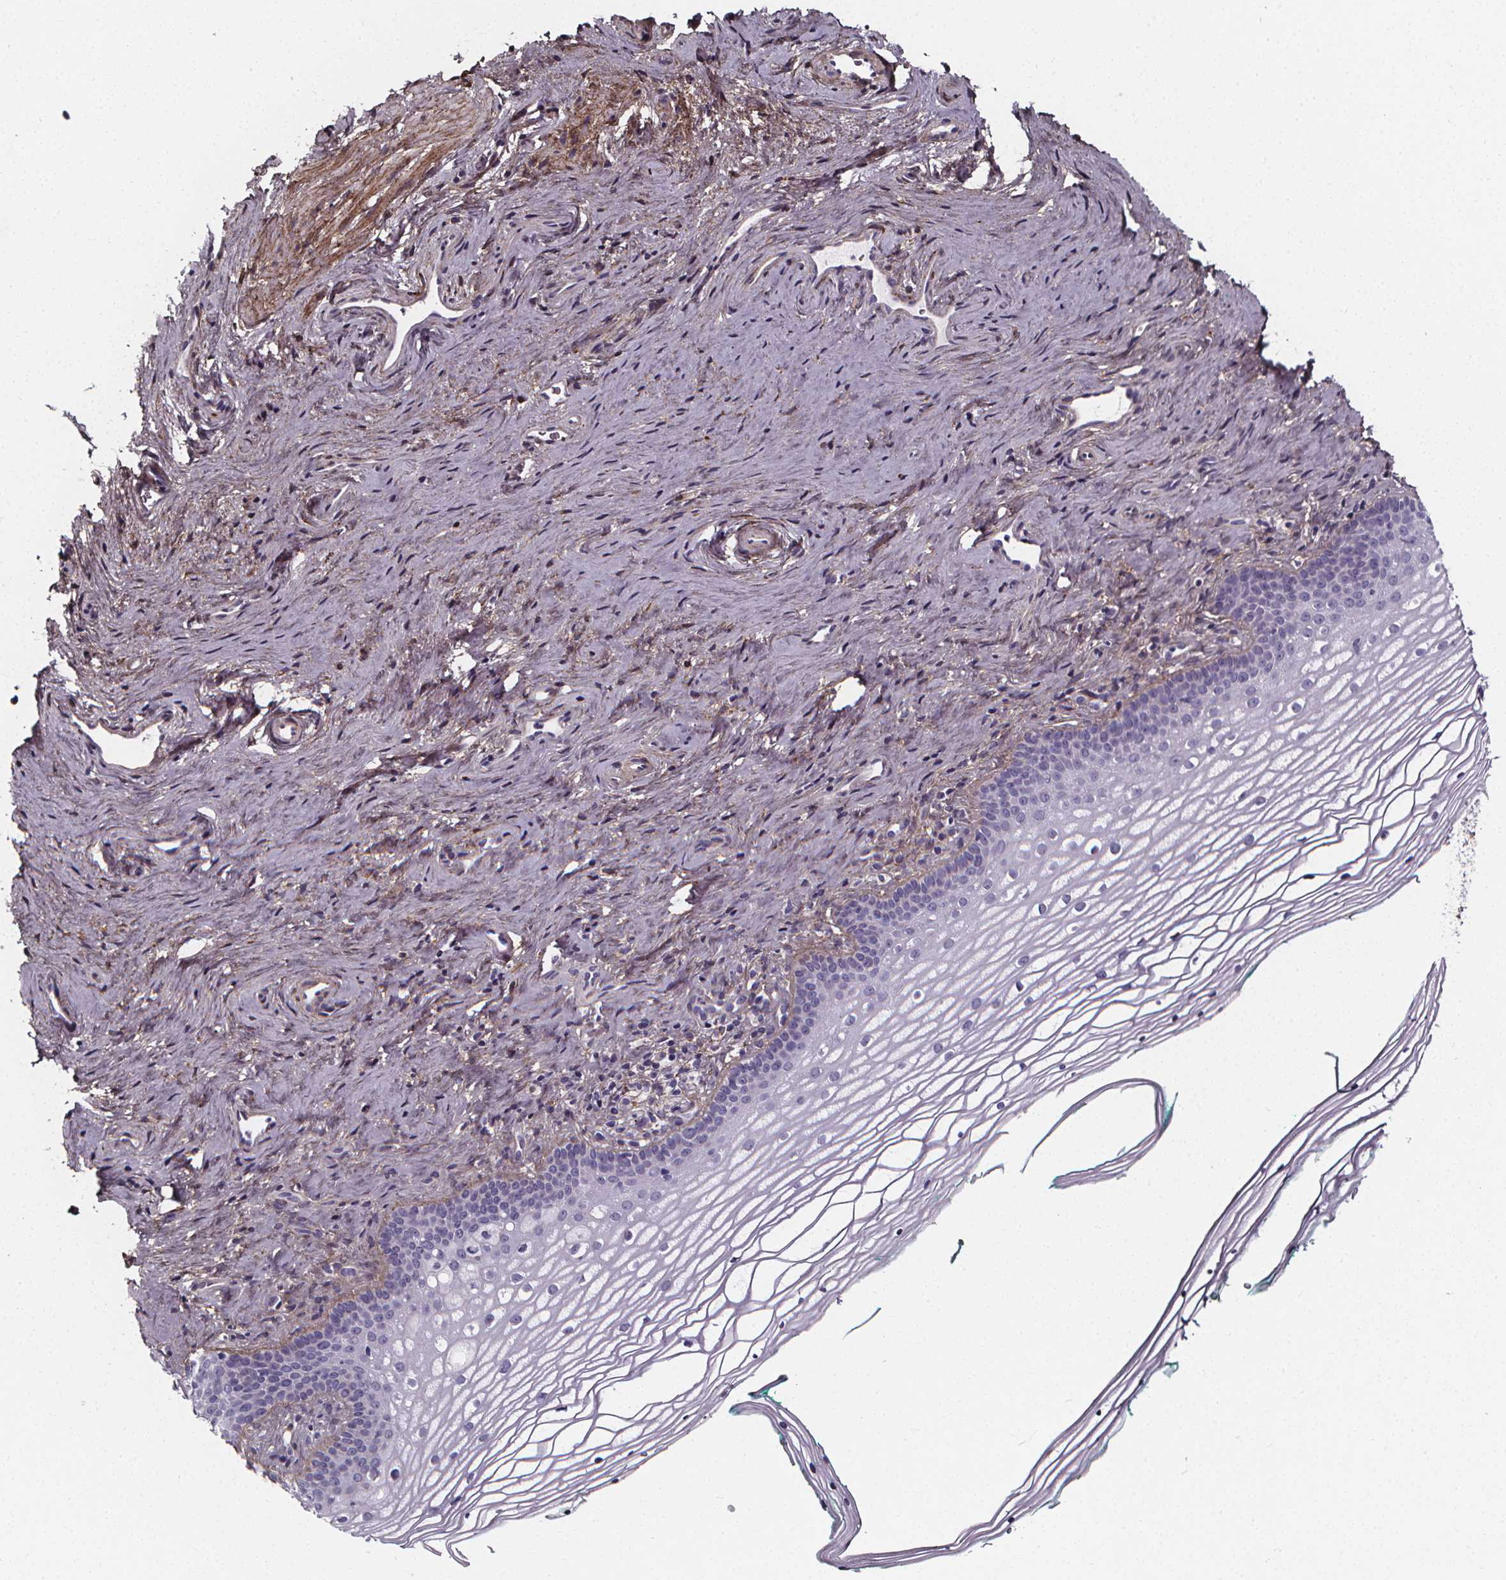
{"staining": {"intensity": "negative", "quantity": "none", "location": "none"}, "tissue": "vagina", "cell_type": "Squamous epithelial cells", "image_type": "normal", "snomed": [{"axis": "morphology", "description": "Normal tissue, NOS"}, {"axis": "topography", "description": "Vagina"}], "caption": "Immunohistochemistry (IHC) micrograph of unremarkable human vagina stained for a protein (brown), which exhibits no positivity in squamous epithelial cells.", "gene": "AEBP1", "patient": {"sex": "female", "age": 44}}